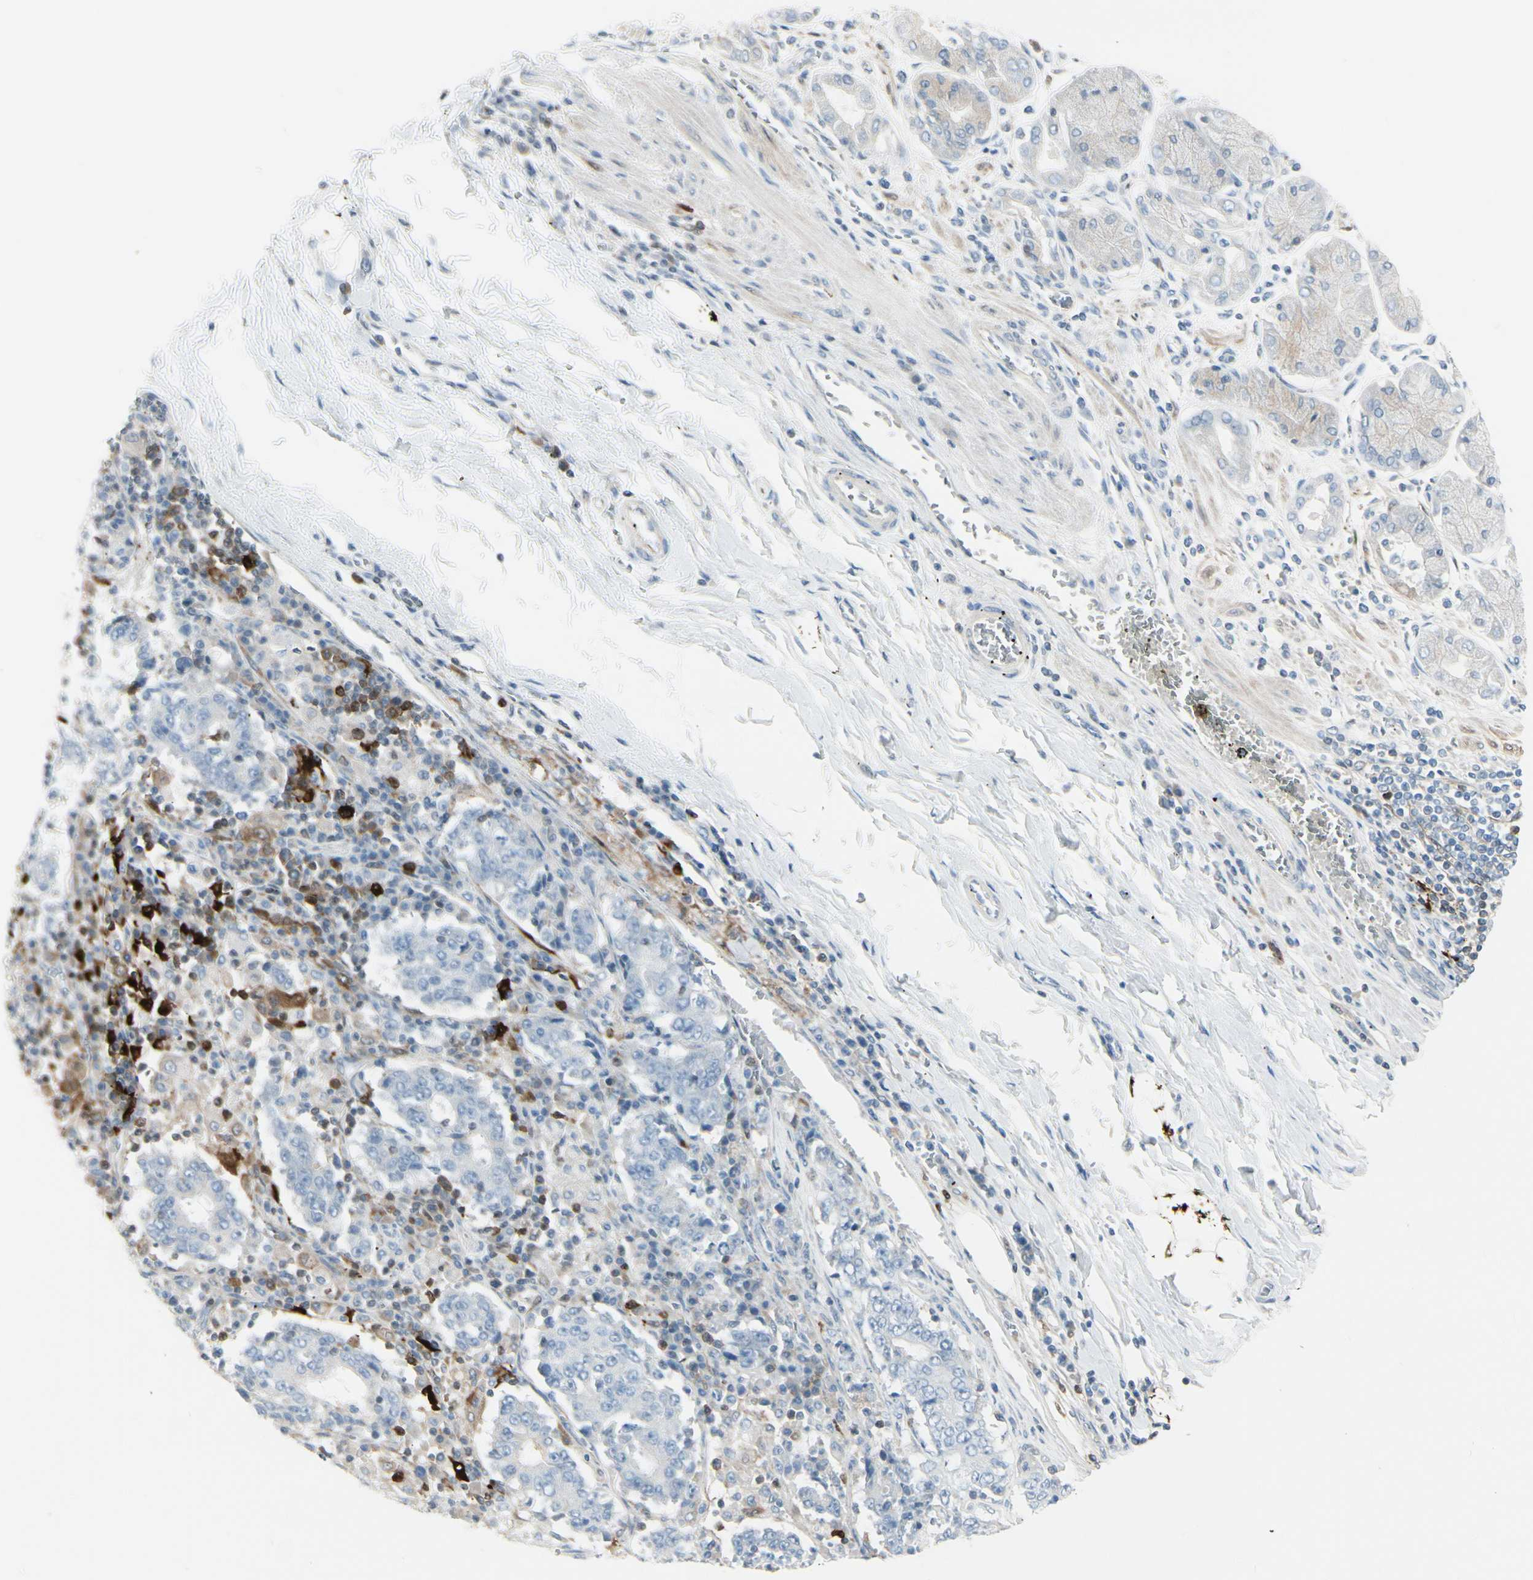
{"staining": {"intensity": "negative", "quantity": "none", "location": "none"}, "tissue": "stomach cancer", "cell_type": "Tumor cells", "image_type": "cancer", "snomed": [{"axis": "morphology", "description": "Normal tissue, NOS"}, {"axis": "morphology", "description": "Adenocarcinoma, NOS"}, {"axis": "topography", "description": "Stomach, upper"}, {"axis": "topography", "description": "Stomach"}], "caption": "There is no significant expression in tumor cells of adenocarcinoma (stomach). (DAB immunohistochemistry (IHC) with hematoxylin counter stain).", "gene": "TRAF1", "patient": {"sex": "male", "age": 59}}